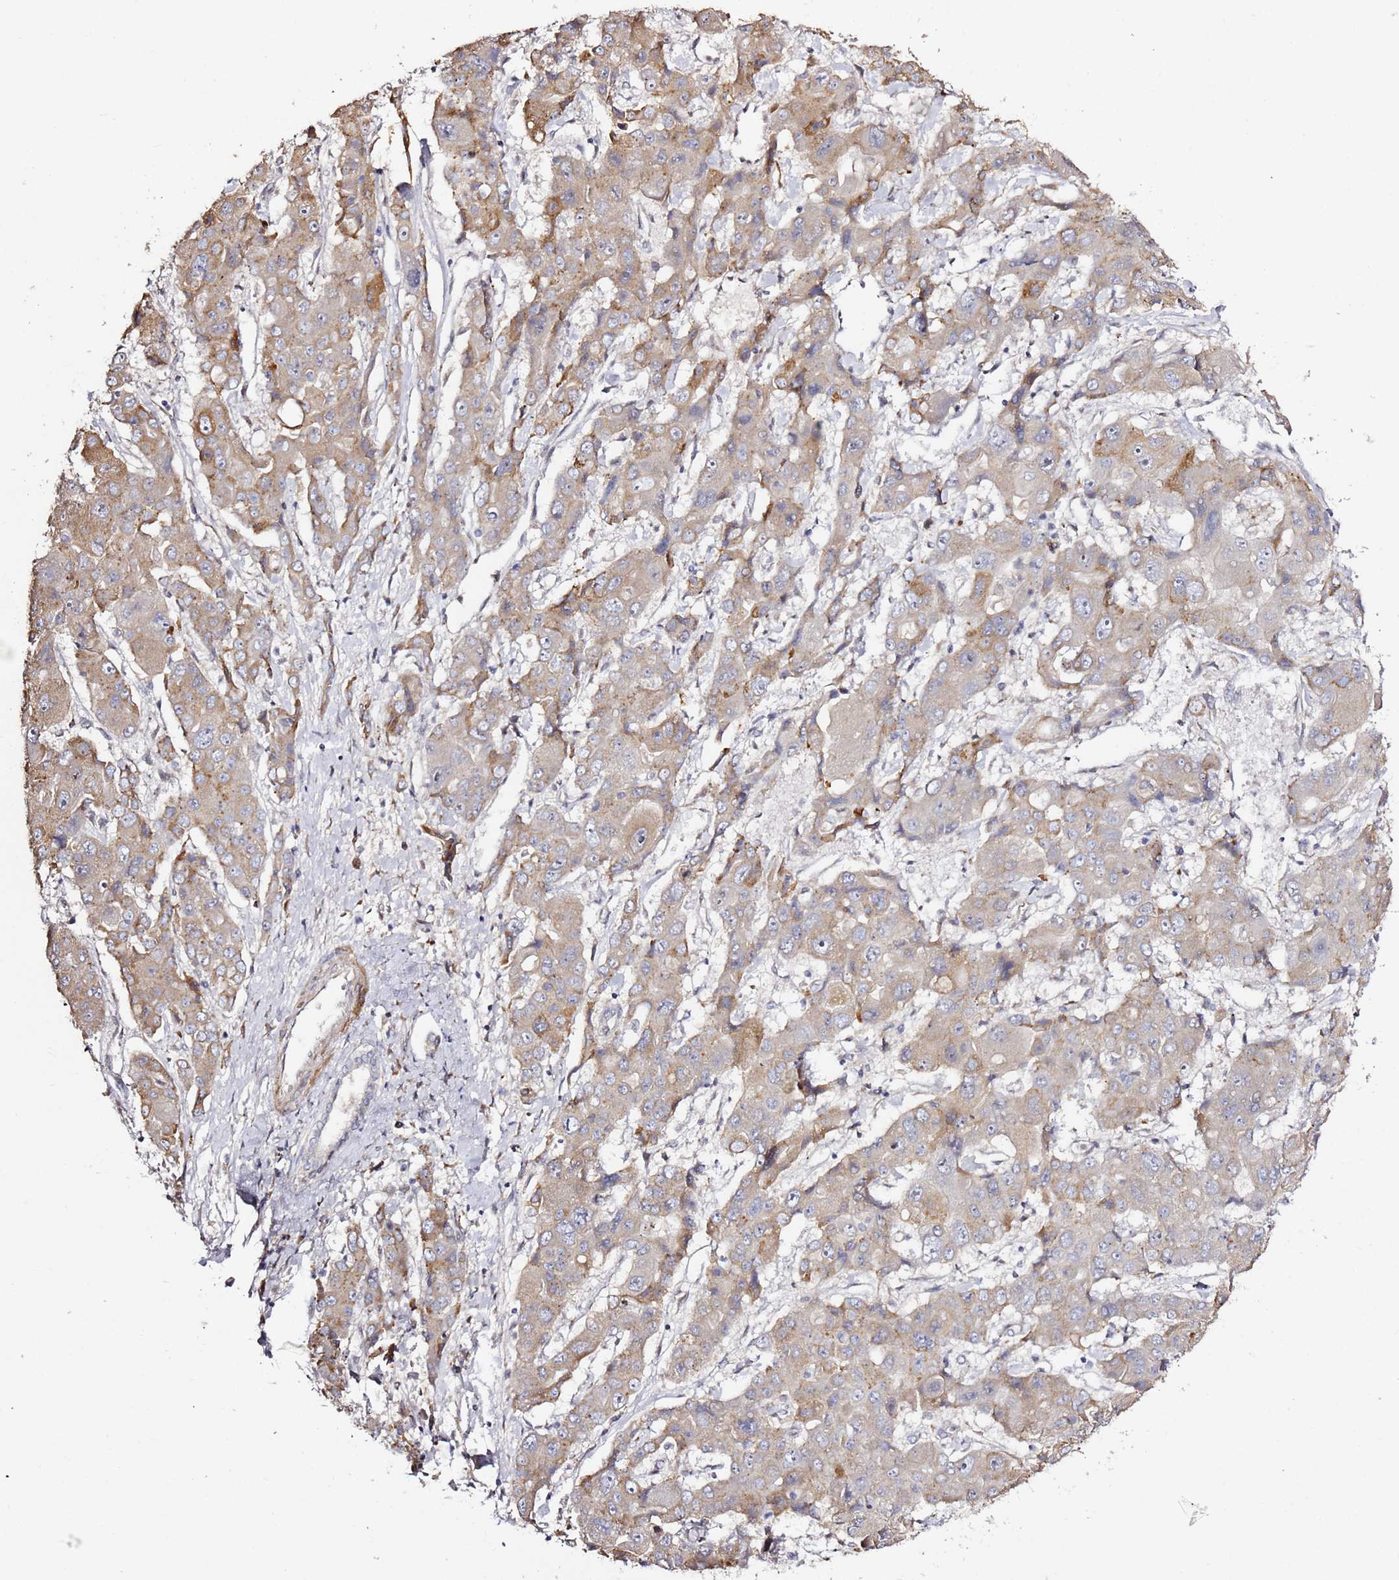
{"staining": {"intensity": "moderate", "quantity": "<25%", "location": "cytoplasmic/membranous"}, "tissue": "liver cancer", "cell_type": "Tumor cells", "image_type": "cancer", "snomed": [{"axis": "morphology", "description": "Cholangiocarcinoma"}, {"axis": "topography", "description": "Liver"}], "caption": "This is a histology image of immunohistochemistry (IHC) staining of liver cholangiocarcinoma, which shows moderate expression in the cytoplasmic/membranous of tumor cells.", "gene": "HSD17B7", "patient": {"sex": "male", "age": 67}}